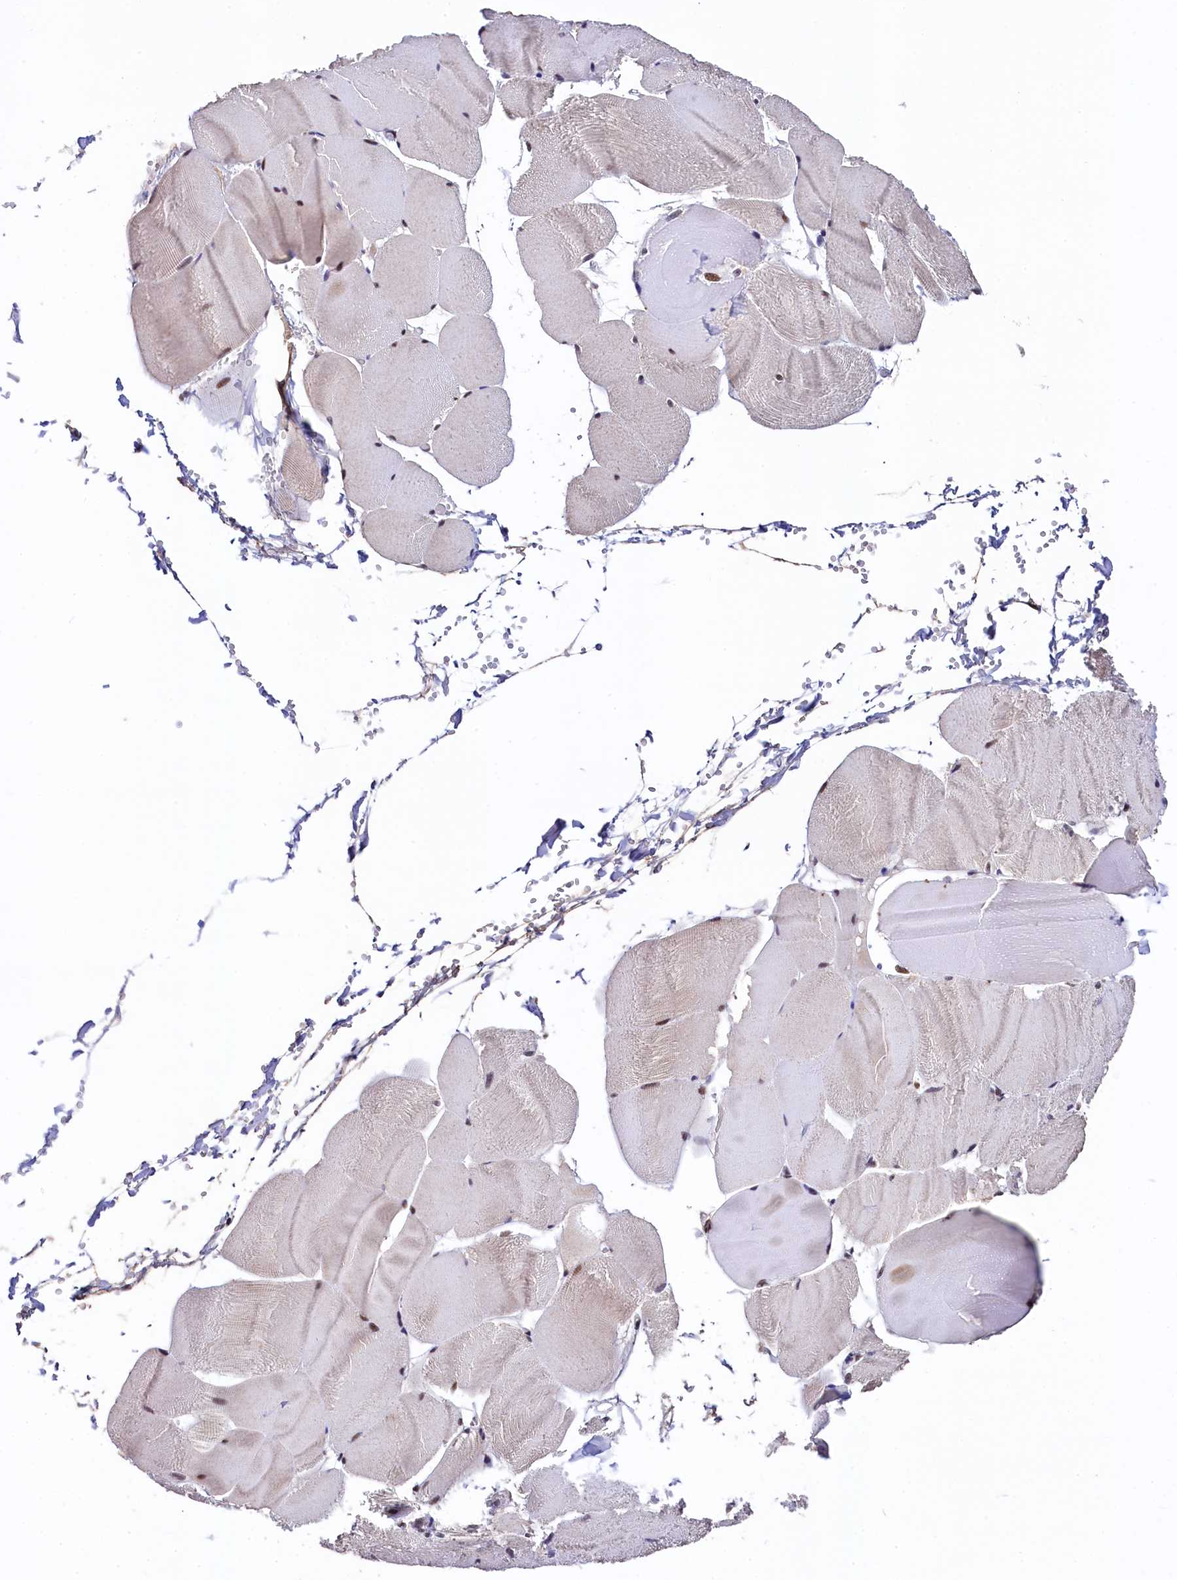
{"staining": {"intensity": "moderate", "quantity": "<25%", "location": "nuclear"}, "tissue": "skeletal muscle", "cell_type": "Myocytes", "image_type": "normal", "snomed": [{"axis": "morphology", "description": "Normal tissue, NOS"}, {"axis": "morphology", "description": "Basal cell carcinoma"}, {"axis": "topography", "description": "Skeletal muscle"}], "caption": "Skeletal muscle stained with DAB immunohistochemistry exhibits low levels of moderate nuclear positivity in about <25% of myocytes. (brown staining indicates protein expression, while blue staining denotes nuclei).", "gene": "HECTD4", "patient": {"sex": "female", "age": 64}}